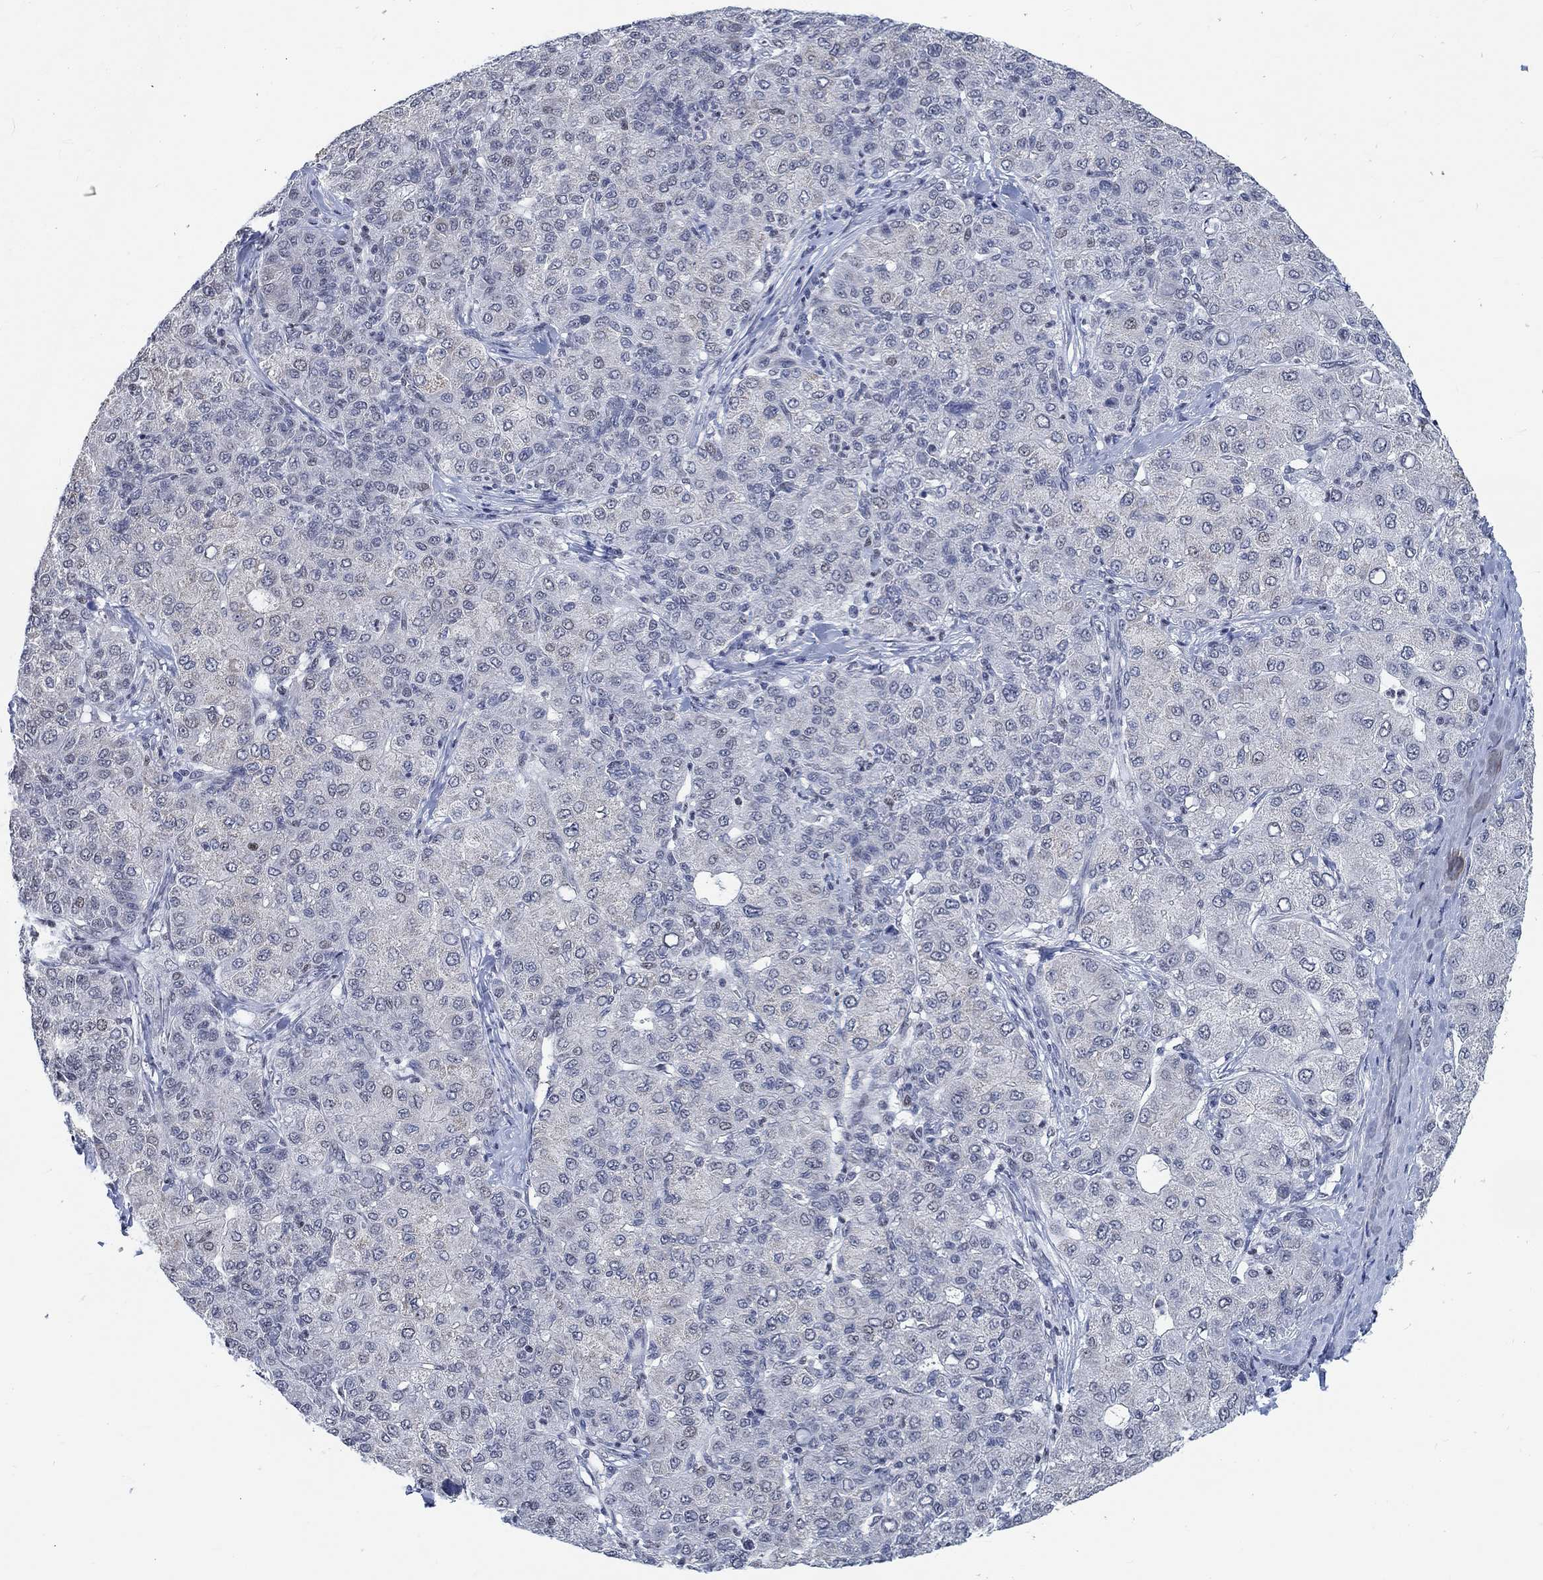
{"staining": {"intensity": "negative", "quantity": "none", "location": "none"}, "tissue": "liver cancer", "cell_type": "Tumor cells", "image_type": "cancer", "snomed": [{"axis": "morphology", "description": "Carcinoma, Hepatocellular, NOS"}, {"axis": "topography", "description": "Liver"}], "caption": "Immunohistochemical staining of human liver cancer (hepatocellular carcinoma) demonstrates no significant staining in tumor cells.", "gene": "KCNH8", "patient": {"sex": "male", "age": 65}}